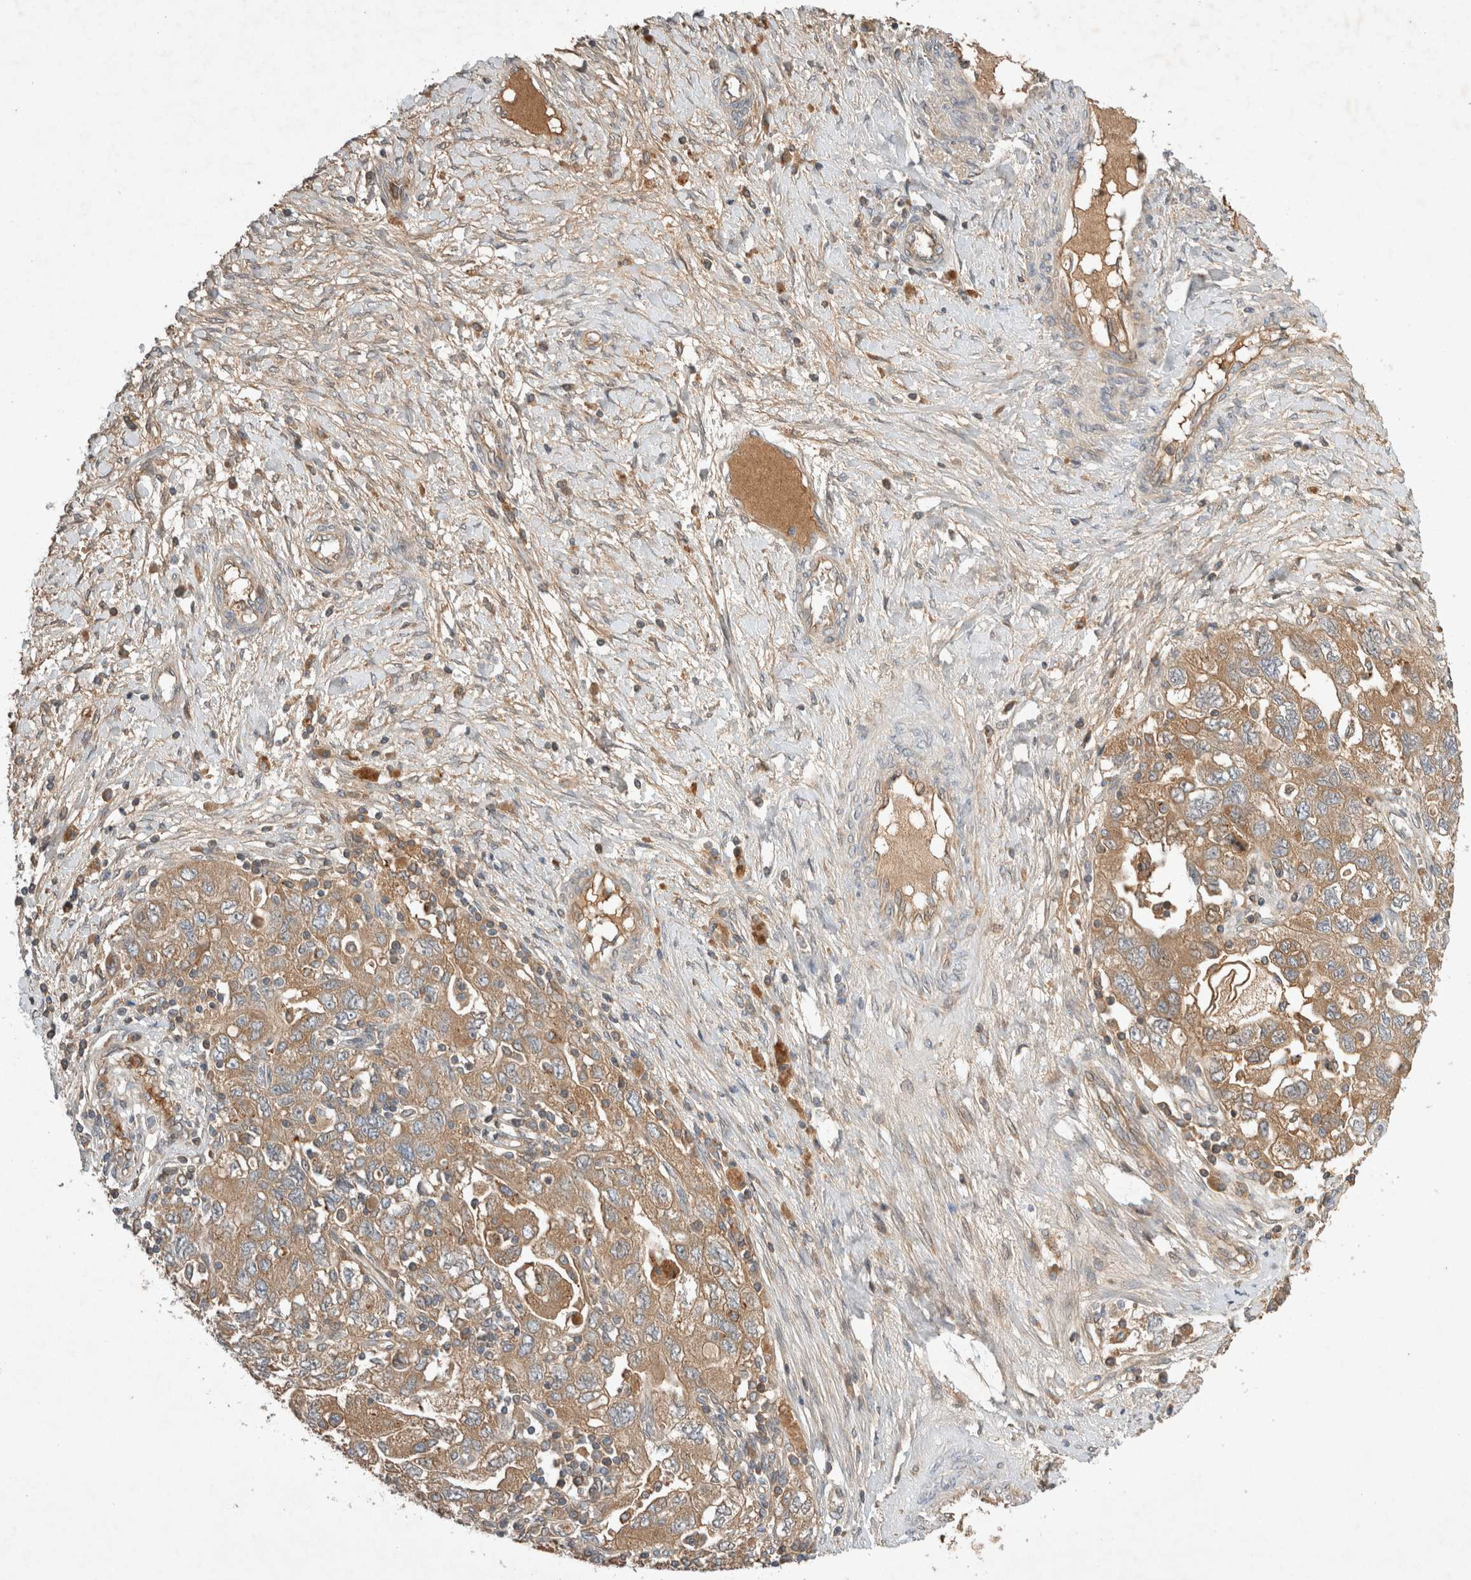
{"staining": {"intensity": "moderate", "quantity": ">75%", "location": "cytoplasmic/membranous"}, "tissue": "ovarian cancer", "cell_type": "Tumor cells", "image_type": "cancer", "snomed": [{"axis": "morphology", "description": "Carcinoma, NOS"}, {"axis": "morphology", "description": "Cystadenocarcinoma, serous, NOS"}, {"axis": "topography", "description": "Ovary"}], "caption": "Protein staining of ovarian serous cystadenocarcinoma tissue exhibits moderate cytoplasmic/membranous expression in about >75% of tumor cells.", "gene": "ARMC9", "patient": {"sex": "female", "age": 69}}